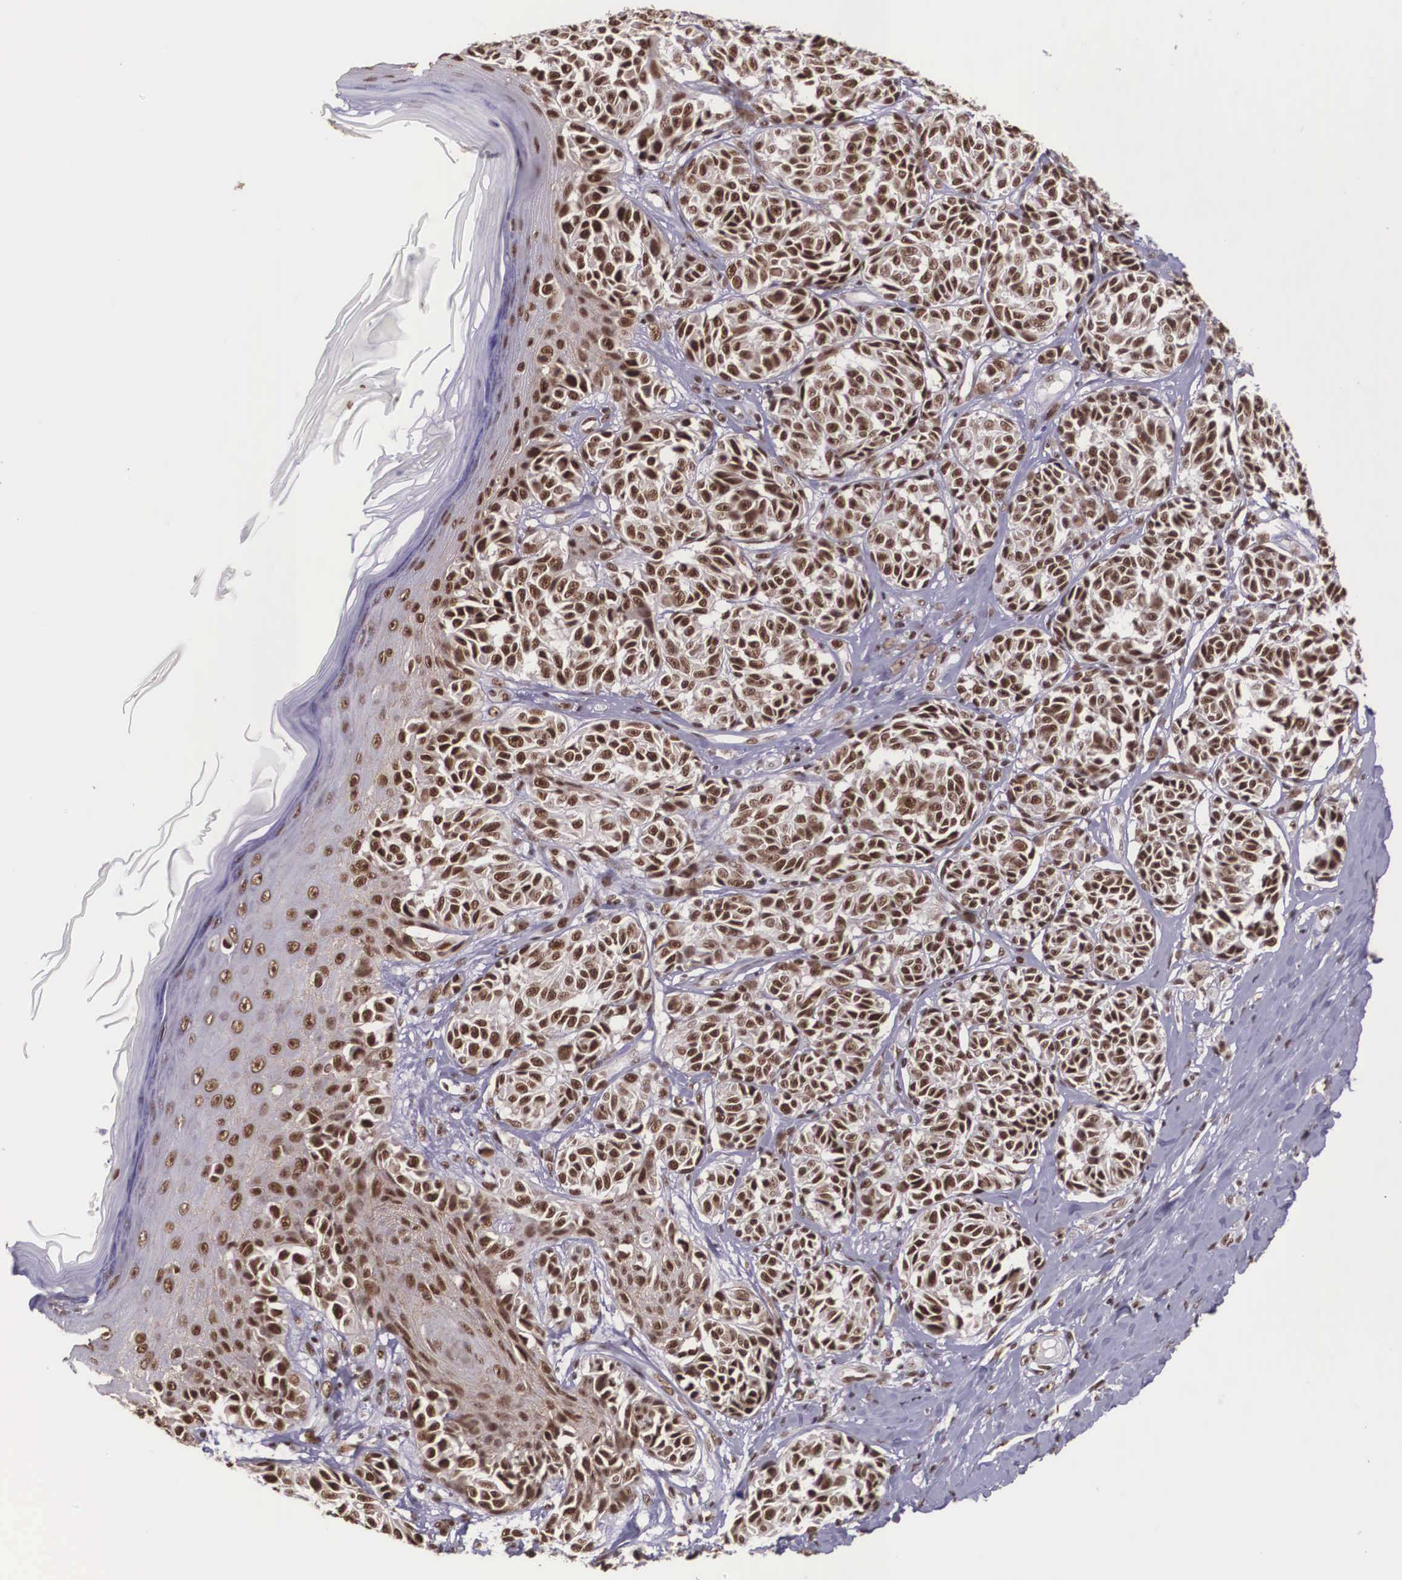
{"staining": {"intensity": "strong", "quantity": ">75%", "location": "nuclear"}, "tissue": "melanoma", "cell_type": "Tumor cells", "image_type": "cancer", "snomed": [{"axis": "morphology", "description": "Malignant melanoma, NOS"}, {"axis": "topography", "description": "Skin"}], "caption": "Protein staining of melanoma tissue exhibits strong nuclear staining in approximately >75% of tumor cells.", "gene": "POLR2F", "patient": {"sex": "male", "age": 49}}